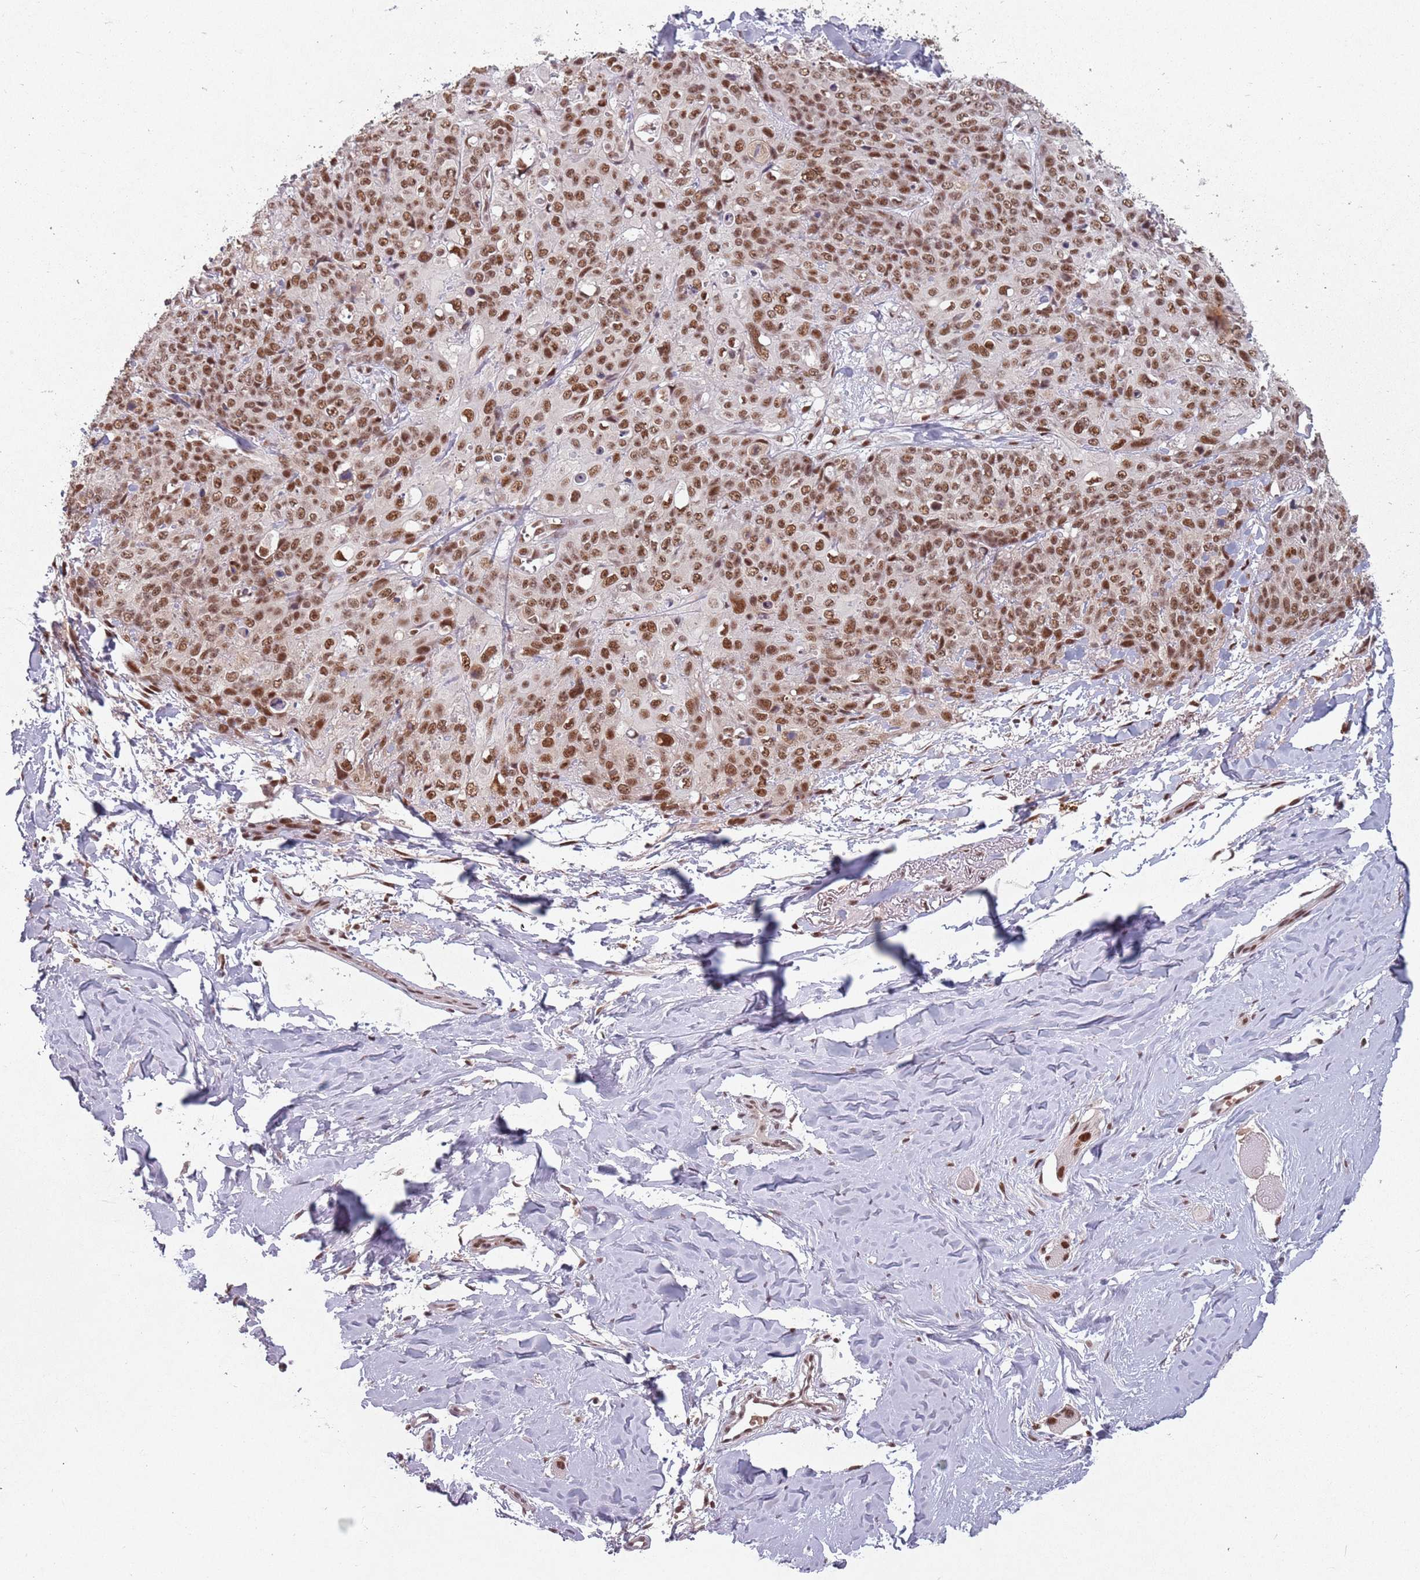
{"staining": {"intensity": "moderate", "quantity": ">75%", "location": "nuclear"}, "tissue": "skin cancer", "cell_type": "Tumor cells", "image_type": "cancer", "snomed": [{"axis": "morphology", "description": "Squamous cell carcinoma, NOS"}, {"axis": "topography", "description": "Skin"}, {"axis": "topography", "description": "Vulva"}], "caption": "This histopathology image displays IHC staining of human squamous cell carcinoma (skin), with medium moderate nuclear positivity in approximately >75% of tumor cells.", "gene": "NCBP1", "patient": {"sex": "female", "age": 85}}